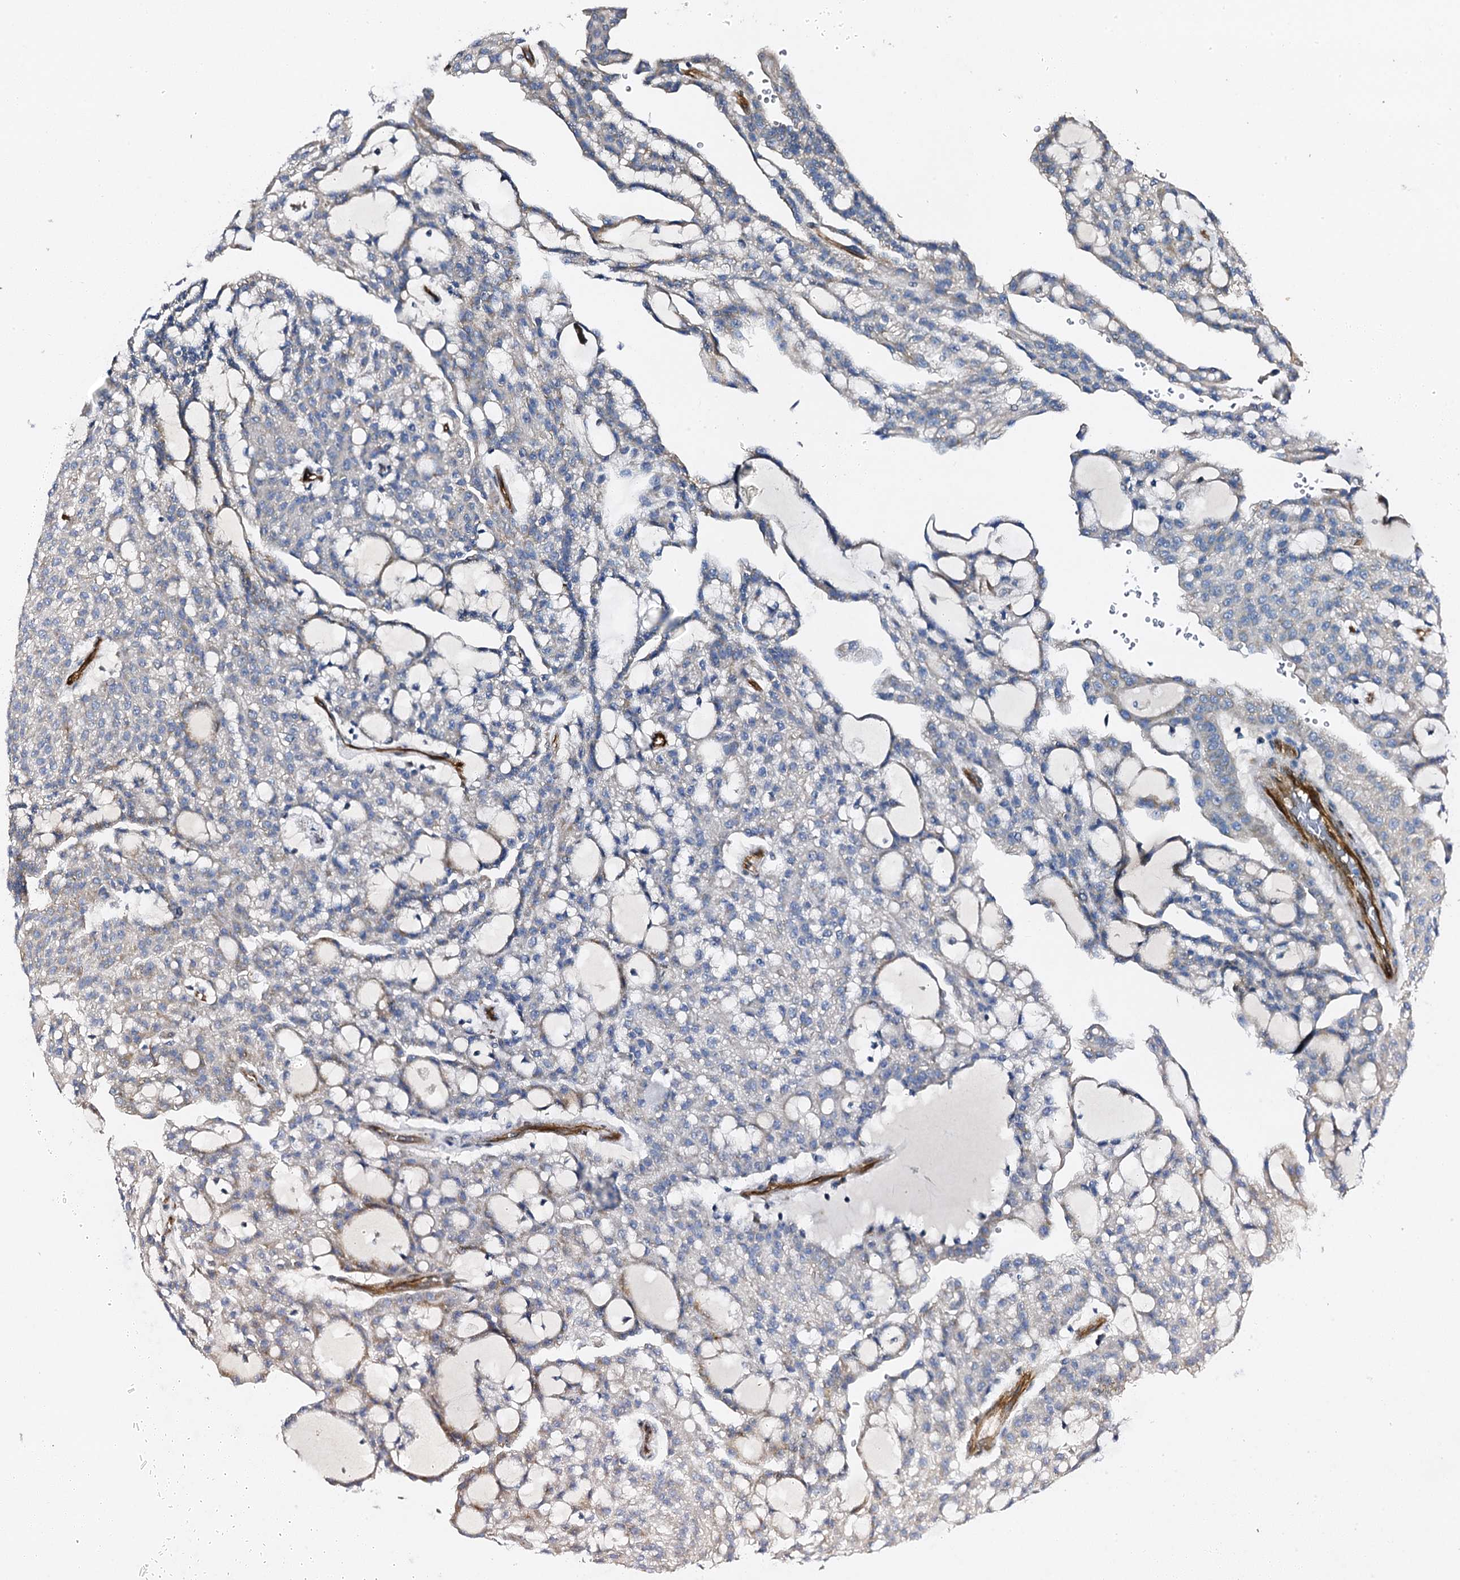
{"staining": {"intensity": "negative", "quantity": "none", "location": "none"}, "tissue": "renal cancer", "cell_type": "Tumor cells", "image_type": "cancer", "snomed": [{"axis": "morphology", "description": "Adenocarcinoma, NOS"}, {"axis": "topography", "description": "Kidney"}], "caption": "Immunohistochemistry photomicrograph of neoplastic tissue: human adenocarcinoma (renal) stained with DAB (3,3'-diaminobenzidine) displays no significant protein positivity in tumor cells.", "gene": "DBX1", "patient": {"sex": "male", "age": 63}}